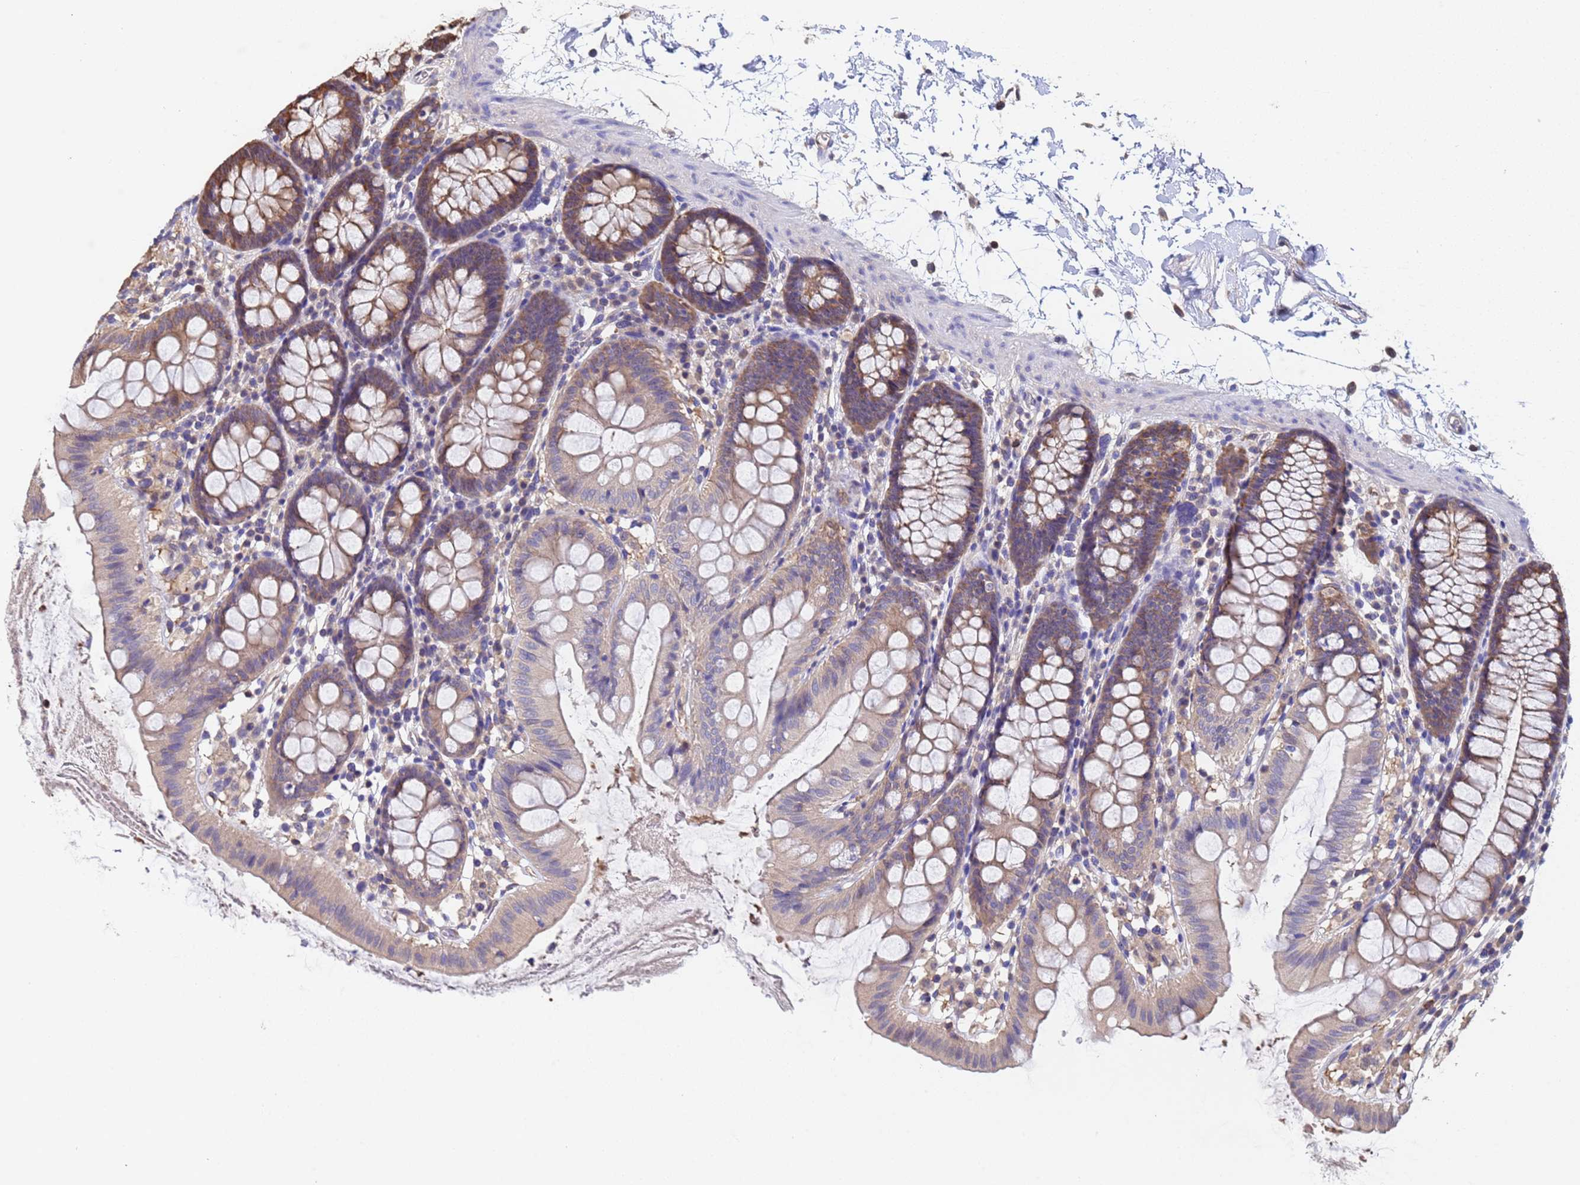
{"staining": {"intensity": "weak", "quantity": ">75%", "location": "cytoplasmic/membranous"}, "tissue": "colon", "cell_type": "Endothelial cells", "image_type": "normal", "snomed": [{"axis": "morphology", "description": "Normal tissue, NOS"}, {"axis": "topography", "description": "Colon"}], "caption": "A high-resolution micrograph shows immunohistochemistry (IHC) staining of benign colon, which reveals weak cytoplasmic/membranous positivity in approximately >75% of endothelial cells. The staining was performed using DAB (3,3'-diaminobenzidine) to visualize the protein expression in brown, while the nuclei were stained in blue with hematoxylin (Magnification: 20x).", "gene": "FAM25A", "patient": {"sex": "male", "age": 75}}